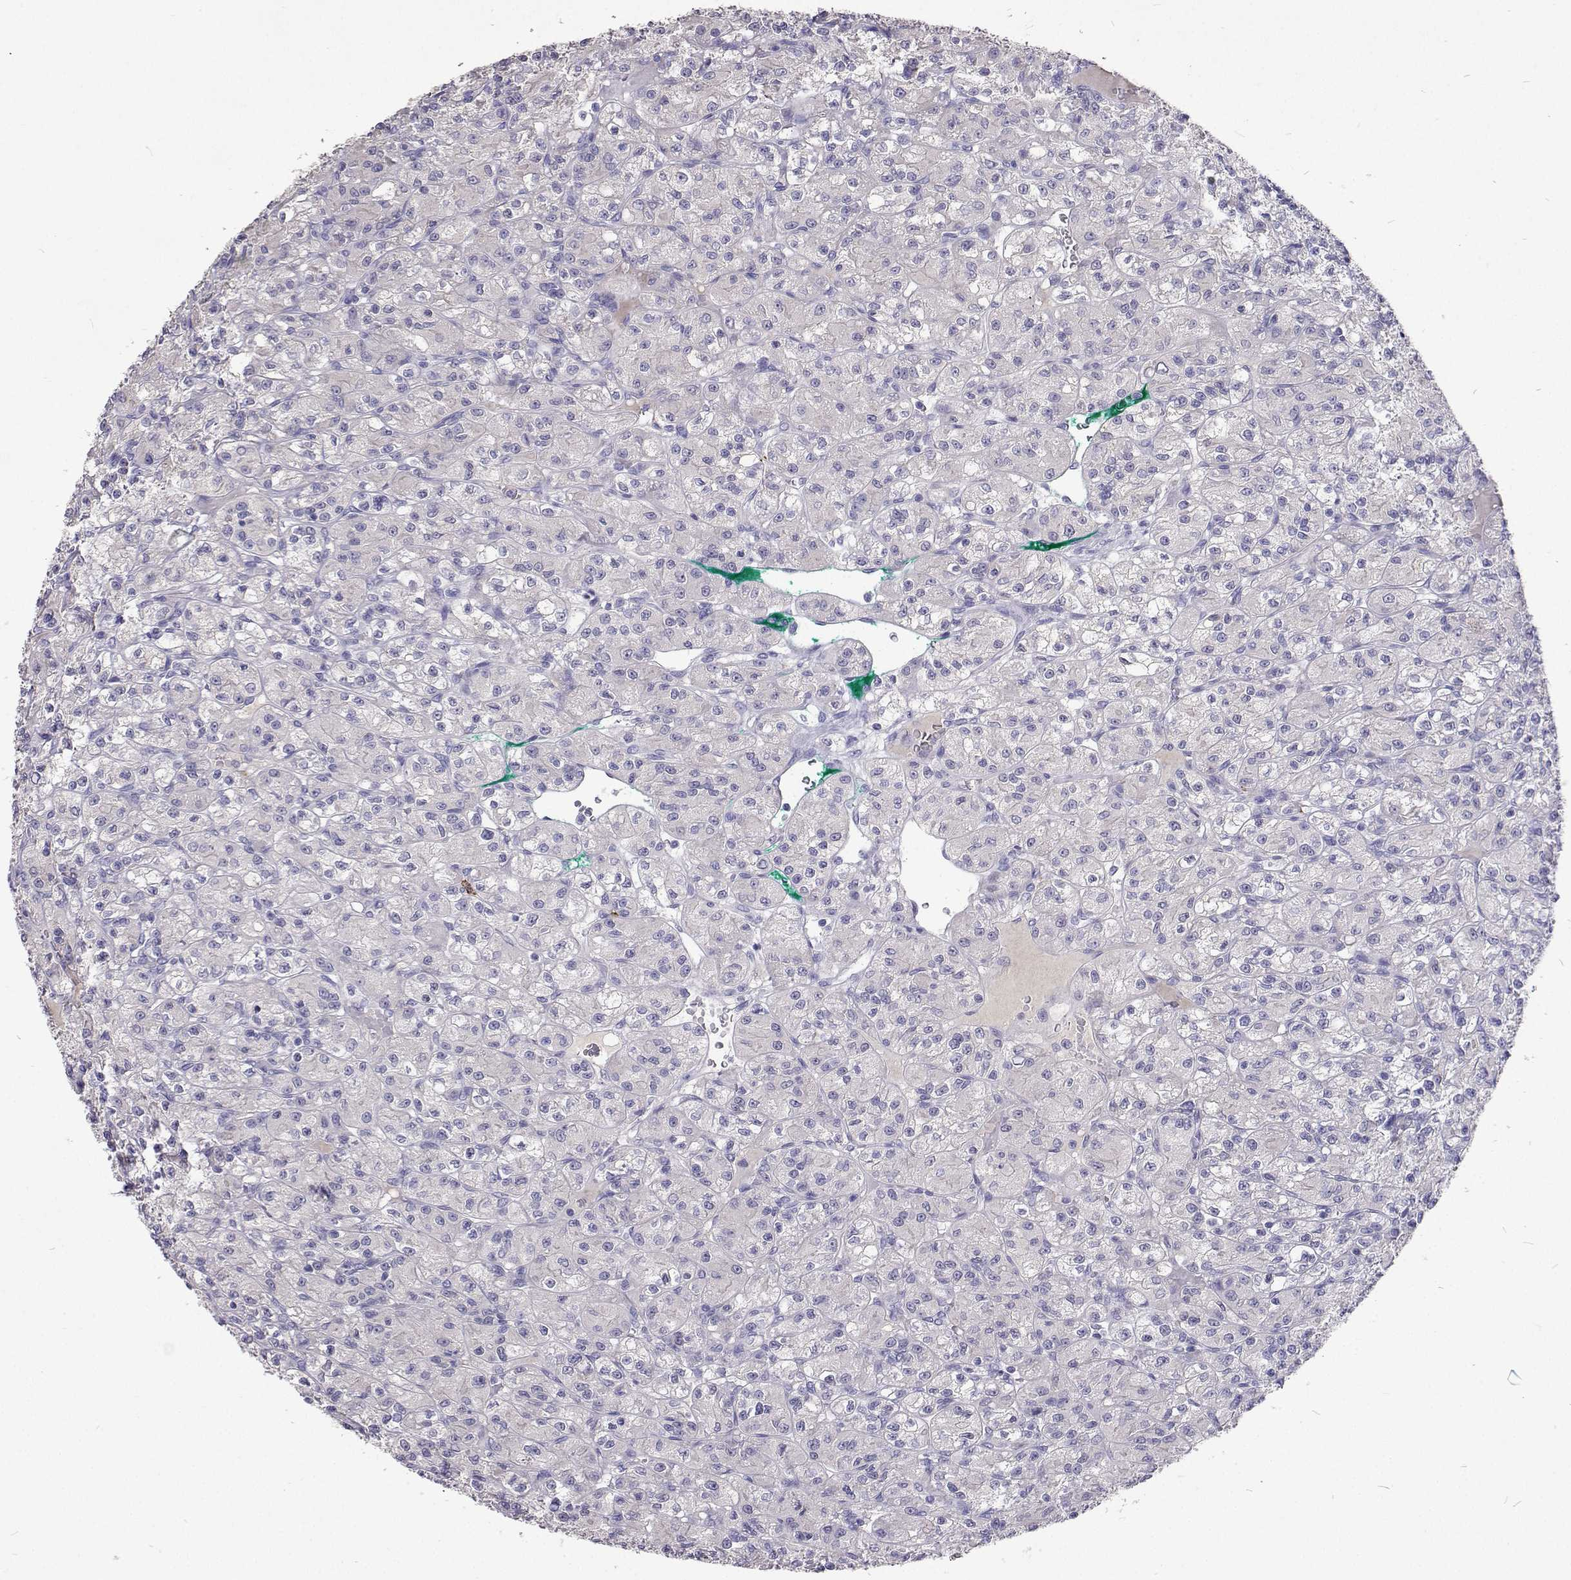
{"staining": {"intensity": "negative", "quantity": "none", "location": "none"}, "tissue": "renal cancer", "cell_type": "Tumor cells", "image_type": "cancer", "snomed": [{"axis": "morphology", "description": "Adenocarcinoma, NOS"}, {"axis": "topography", "description": "Kidney"}], "caption": "Protein analysis of adenocarcinoma (renal) displays no significant expression in tumor cells. (DAB immunohistochemistry visualized using brightfield microscopy, high magnification).", "gene": "CFAP44", "patient": {"sex": "female", "age": 70}}